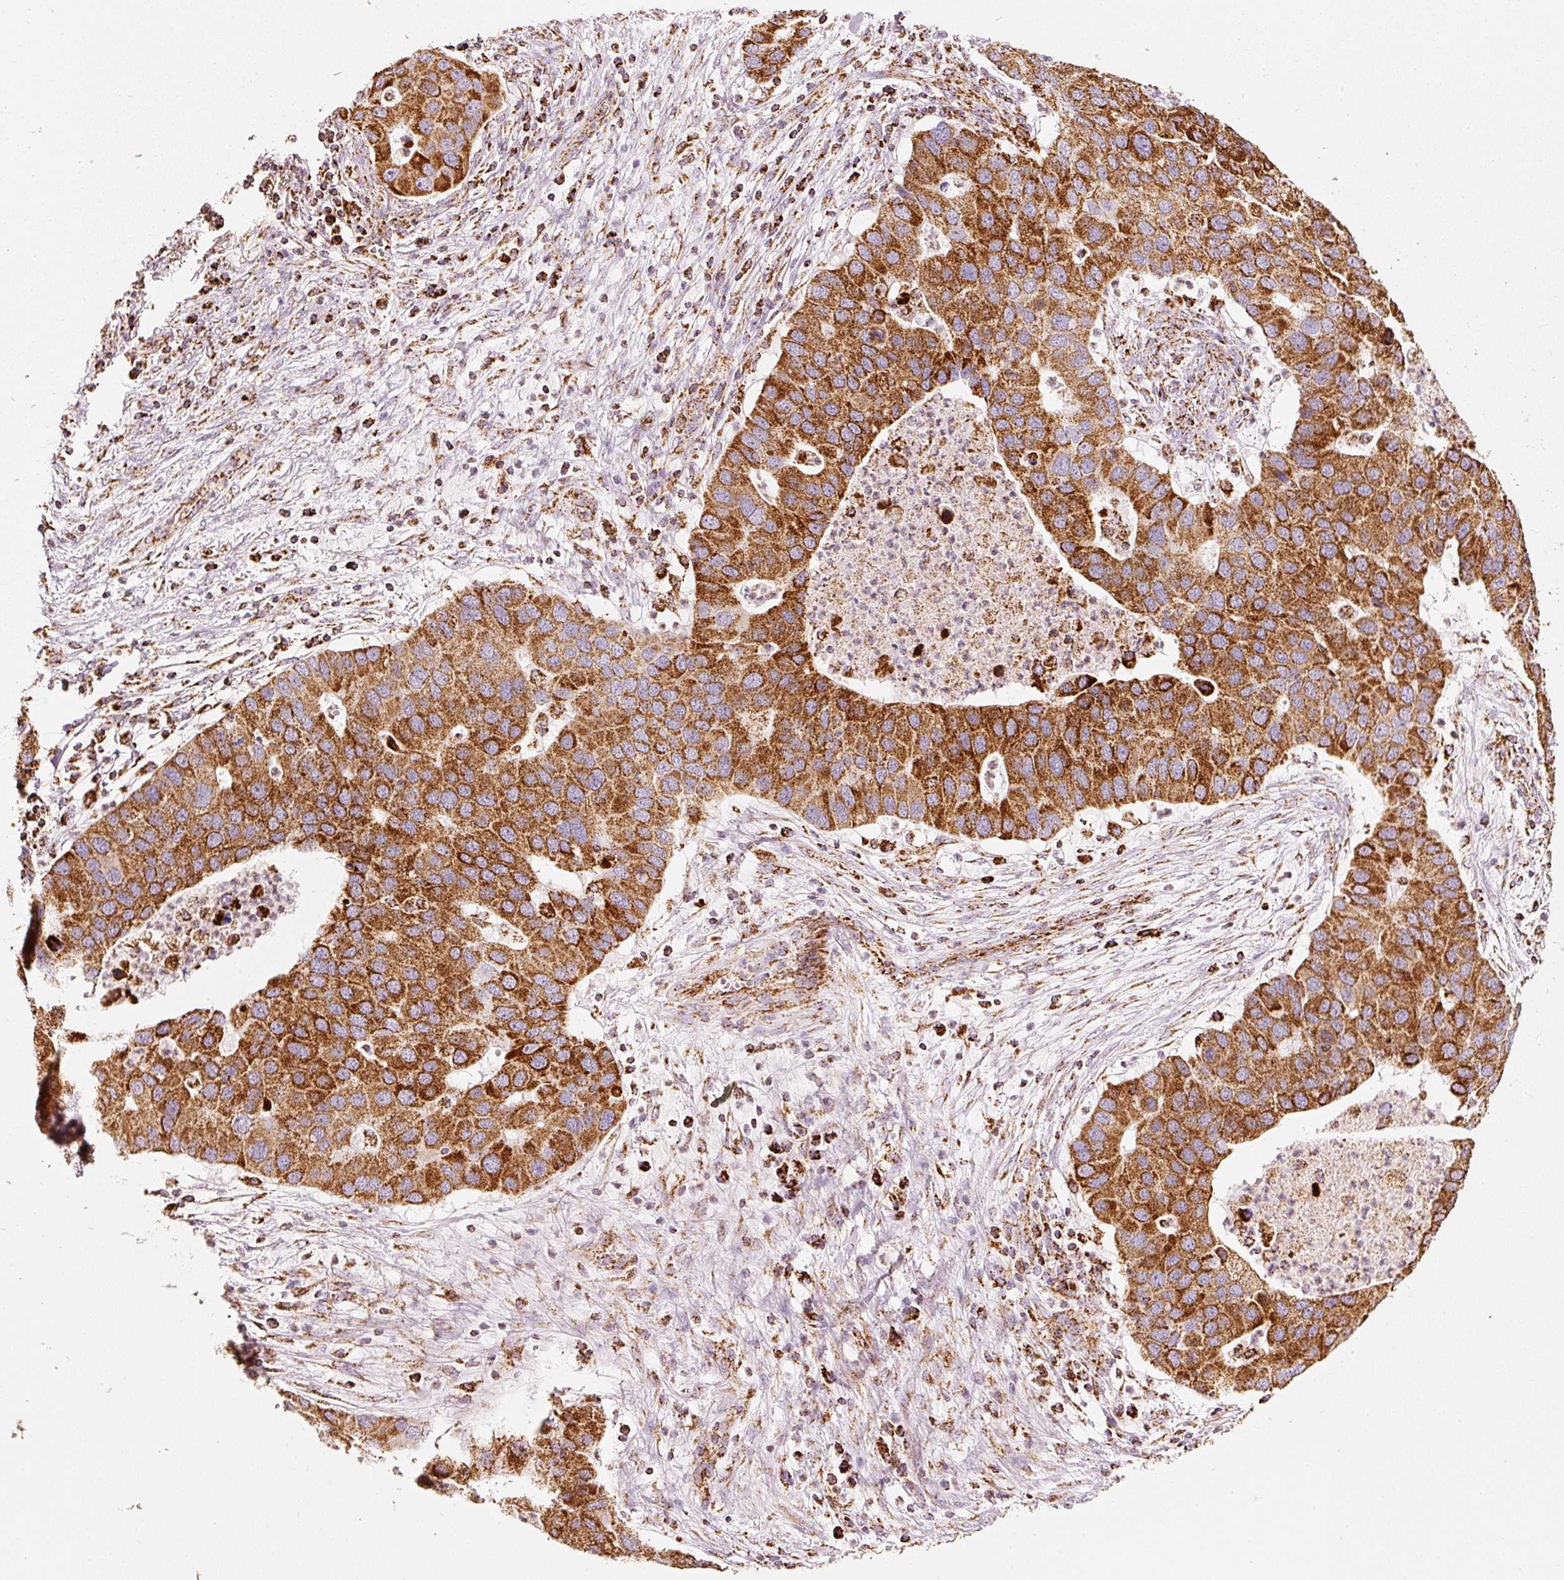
{"staining": {"intensity": "strong", "quantity": ">75%", "location": "cytoplasmic/membranous"}, "tissue": "lung cancer", "cell_type": "Tumor cells", "image_type": "cancer", "snomed": [{"axis": "morphology", "description": "Aneuploidy"}, {"axis": "morphology", "description": "Adenocarcinoma, NOS"}, {"axis": "topography", "description": "Lymph node"}, {"axis": "topography", "description": "Lung"}], "caption": "Human lung cancer stained with a protein marker exhibits strong staining in tumor cells.", "gene": "UQCRC1", "patient": {"sex": "female", "age": 74}}